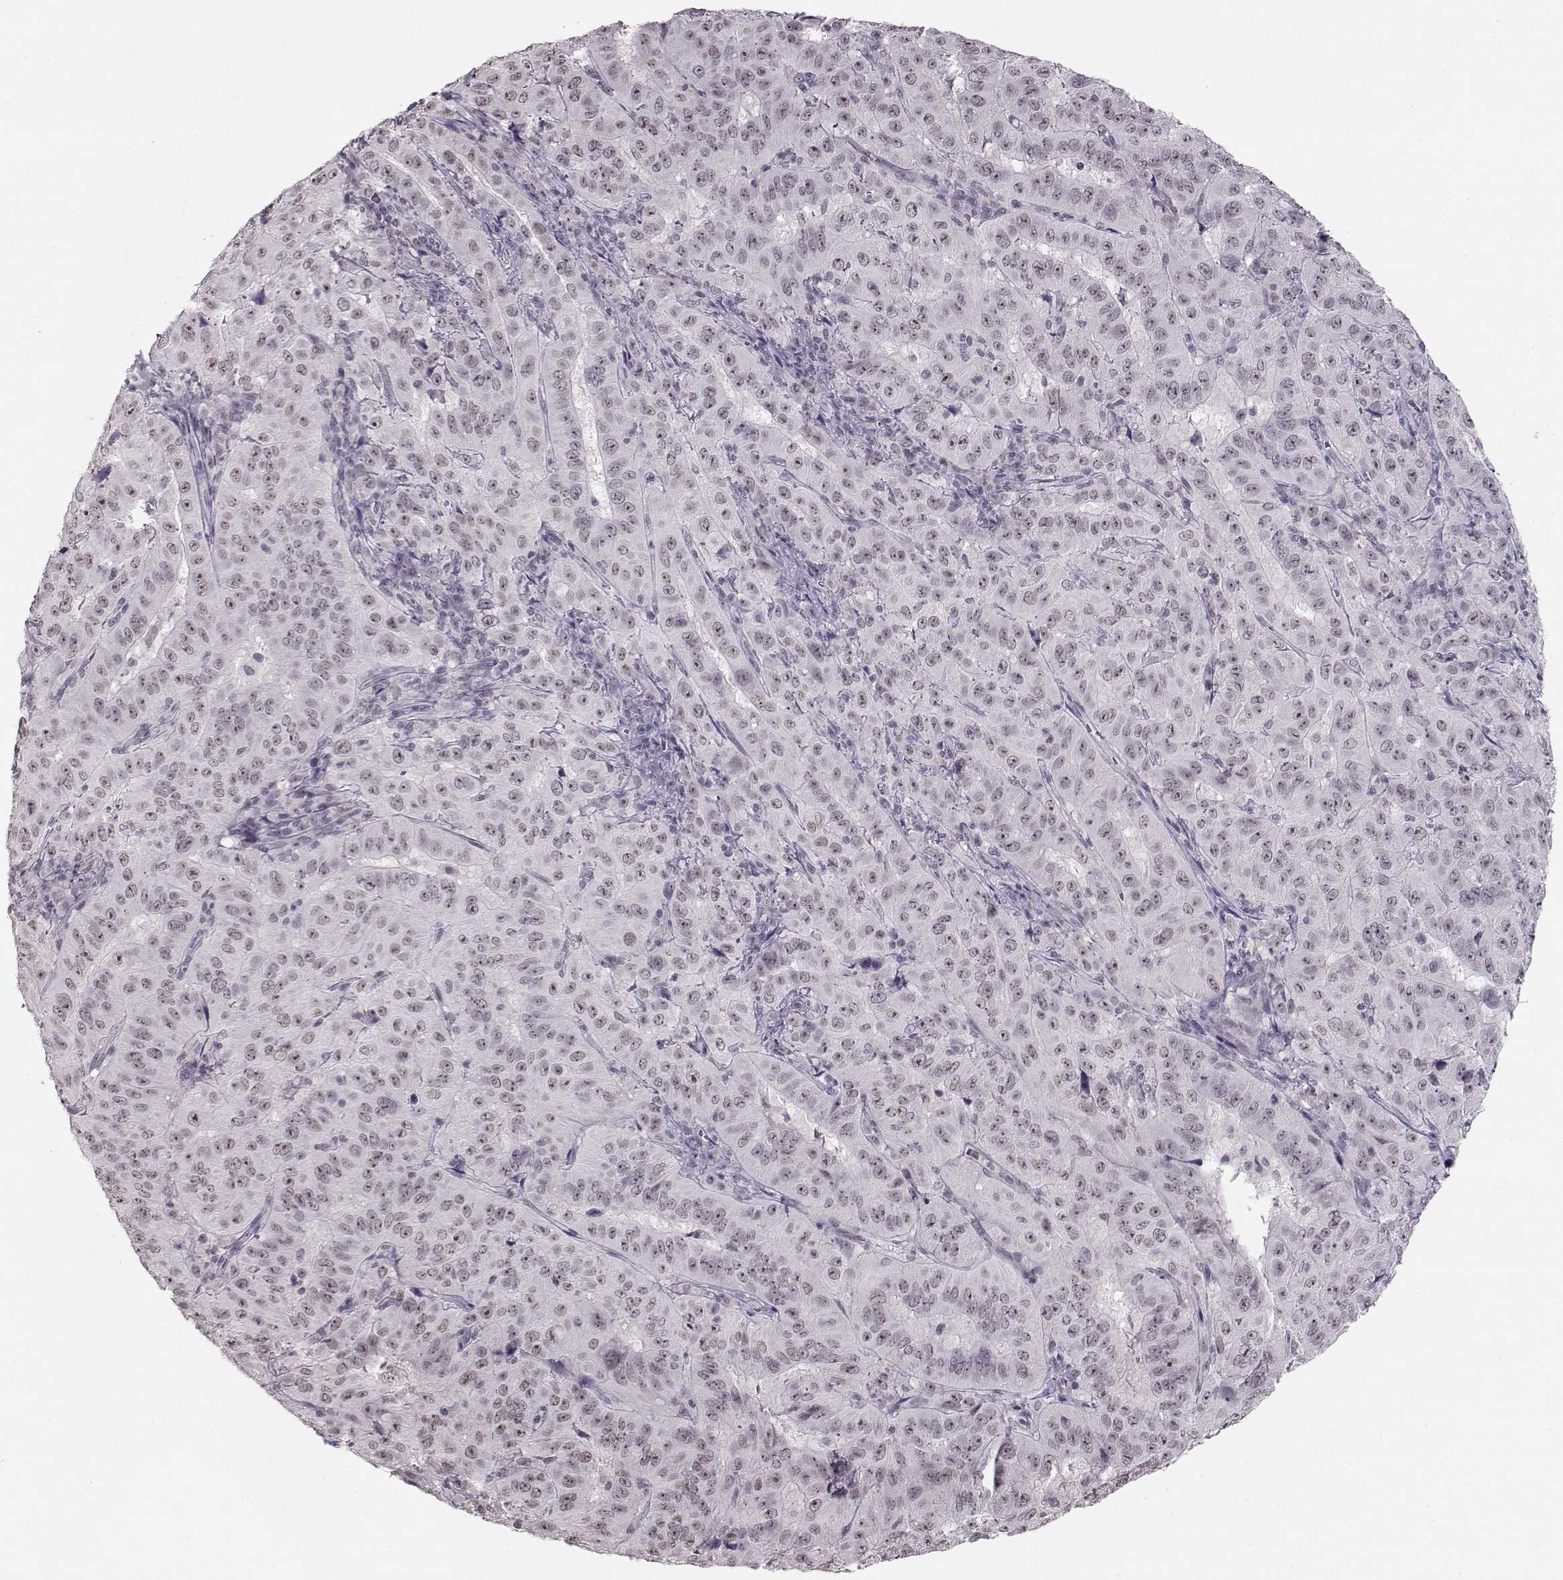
{"staining": {"intensity": "weak", "quantity": "25%-75%", "location": "nuclear"}, "tissue": "pancreatic cancer", "cell_type": "Tumor cells", "image_type": "cancer", "snomed": [{"axis": "morphology", "description": "Adenocarcinoma, NOS"}, {"axis": "topography", "description": "Pancreas"}], "caption": "Pancreatic cancer stained with DAB (3,3'-diaminobenzidine) IHC reveals low levels of weak nuclear staining in approximately 25%-75% of tumor cells.", "gene": "PCP4", "patient": {"sex": "male", "age": 63}}